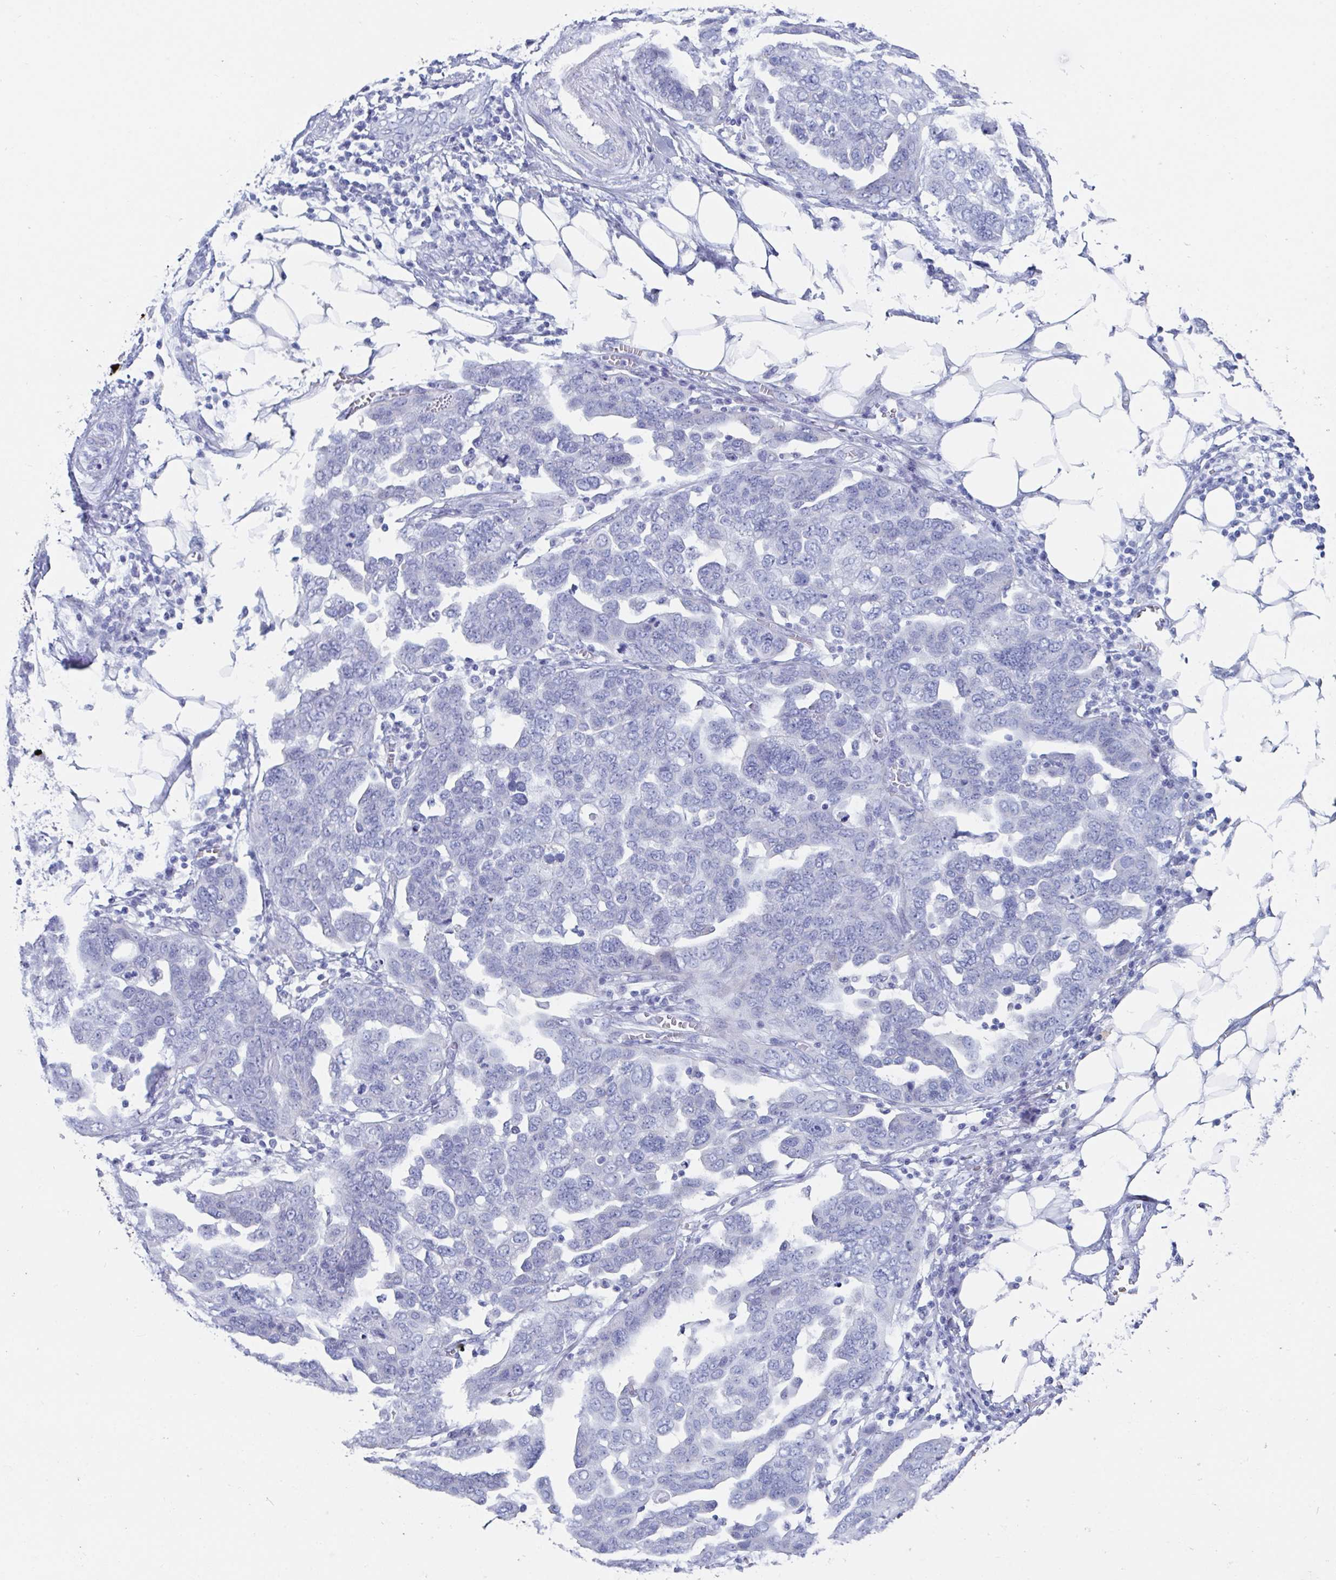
{"staining": {"intensity": "negative", "quantity": "none", "location": "none"}, "tissue": "ovarian cancer", "cell_type": "Tumor cells", "image_type": "cancer", "snomed": [{"axis": "morphology", "description": "Cystadenocarcinoma, serous, NOS"}, {"axis": "topography", "description": "Ovary"}], "caption": "Immunohistochemical staining of human ovarian cancer shows no significant staining in tumor cells.", "gene": "ZPBP", "patient": {"sex": "female", "age": 59}}